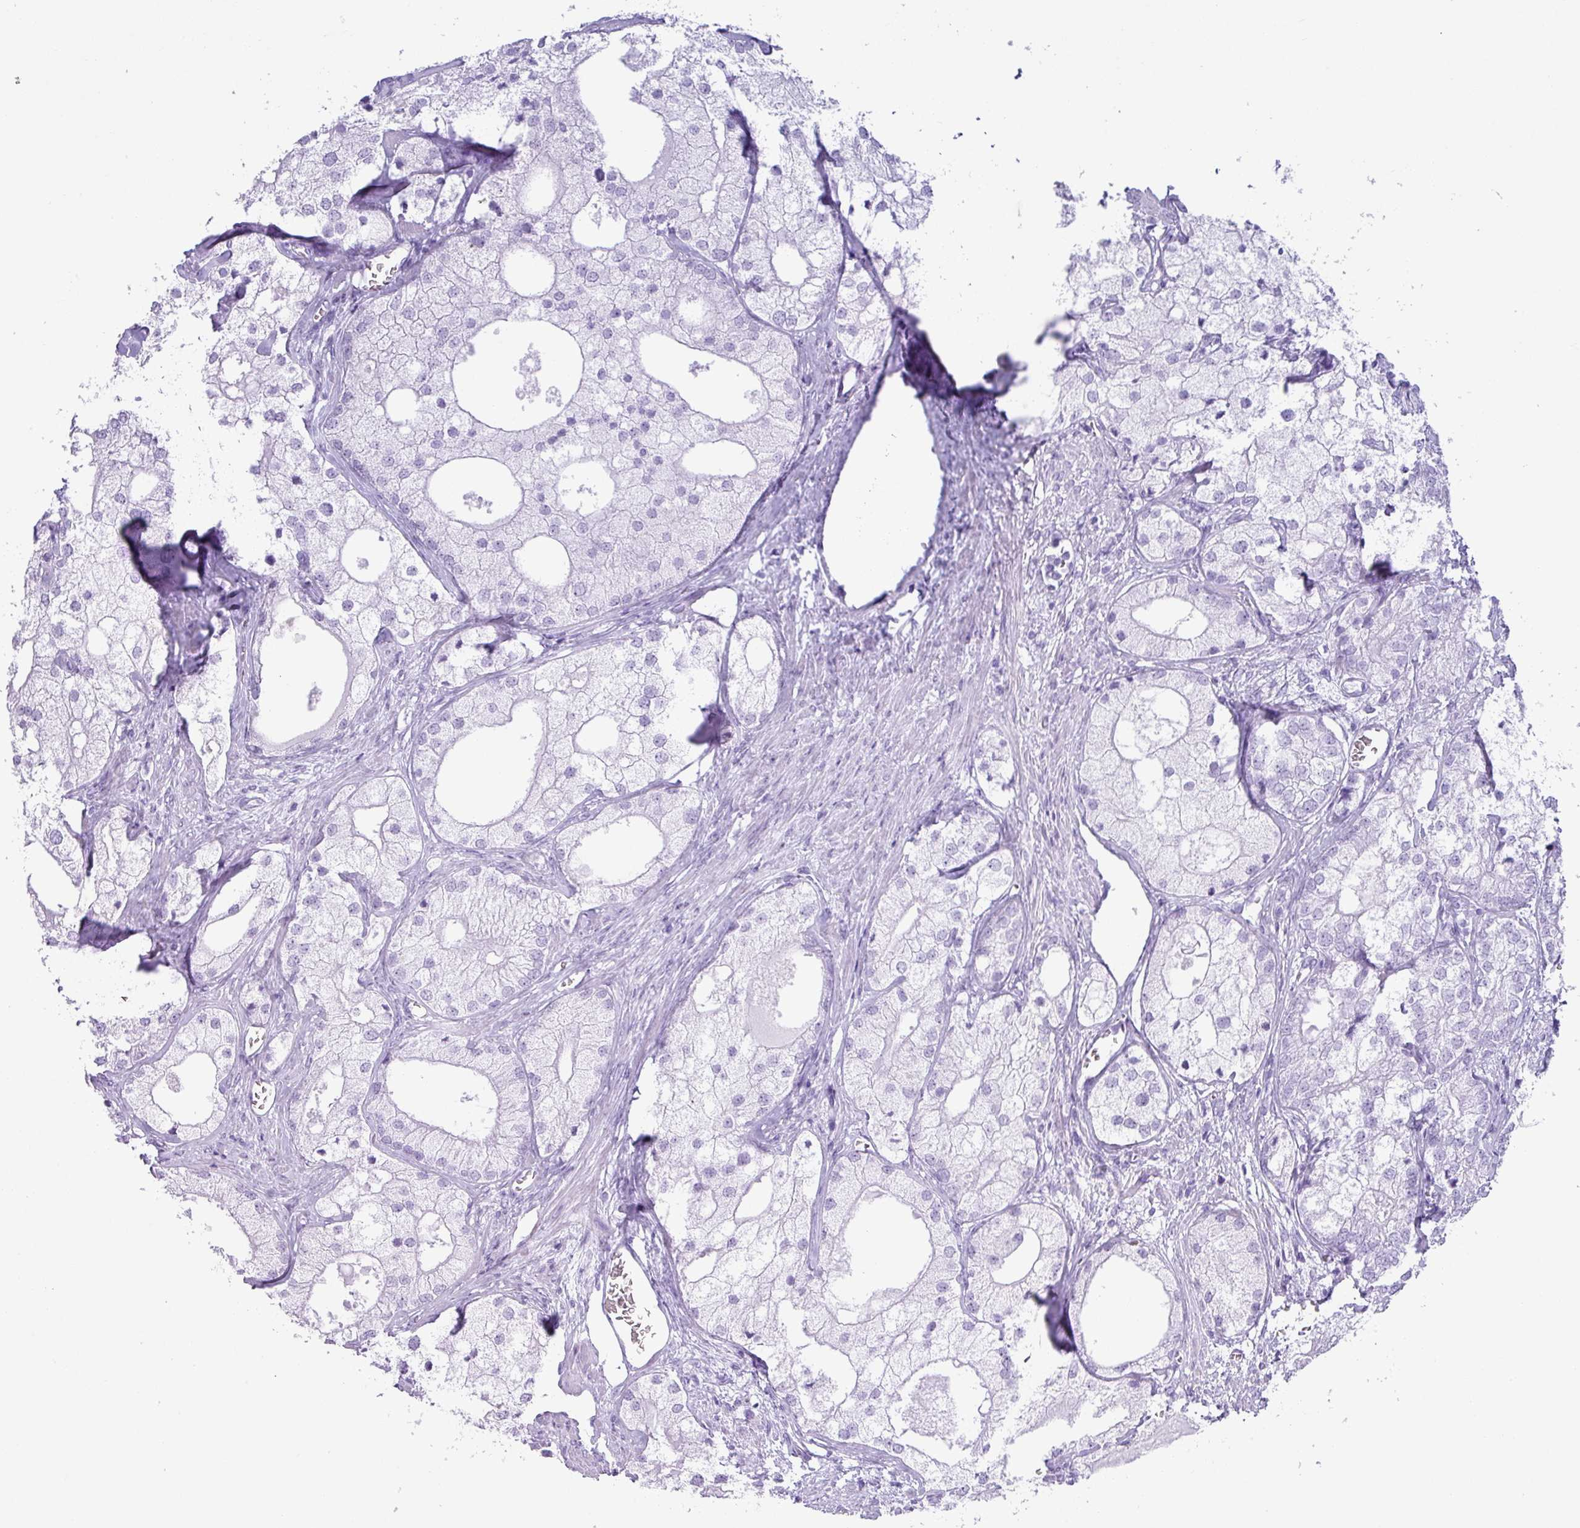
{"staining": {"intensity": "negative", "quantity": "none", "location": "none"}, "tissue": "prostate cancer", "cell_type": "Tumor cells", "image_type": "cancer", "snomed": [{"axis": "morphology", "description": "Adenocarcinoma, Low grade"}, {"axis": "topography", "description": "Prostate"}], "caption": "Immunohistochemistry (IHC) histopathology image of prostate cancer (adenocarcinoma (low-grade)) stained for a protein (brown), which displays no staining in tumor cells.", "gene": "ZNF568", "patient": {"sex": "male", "age": 69}}